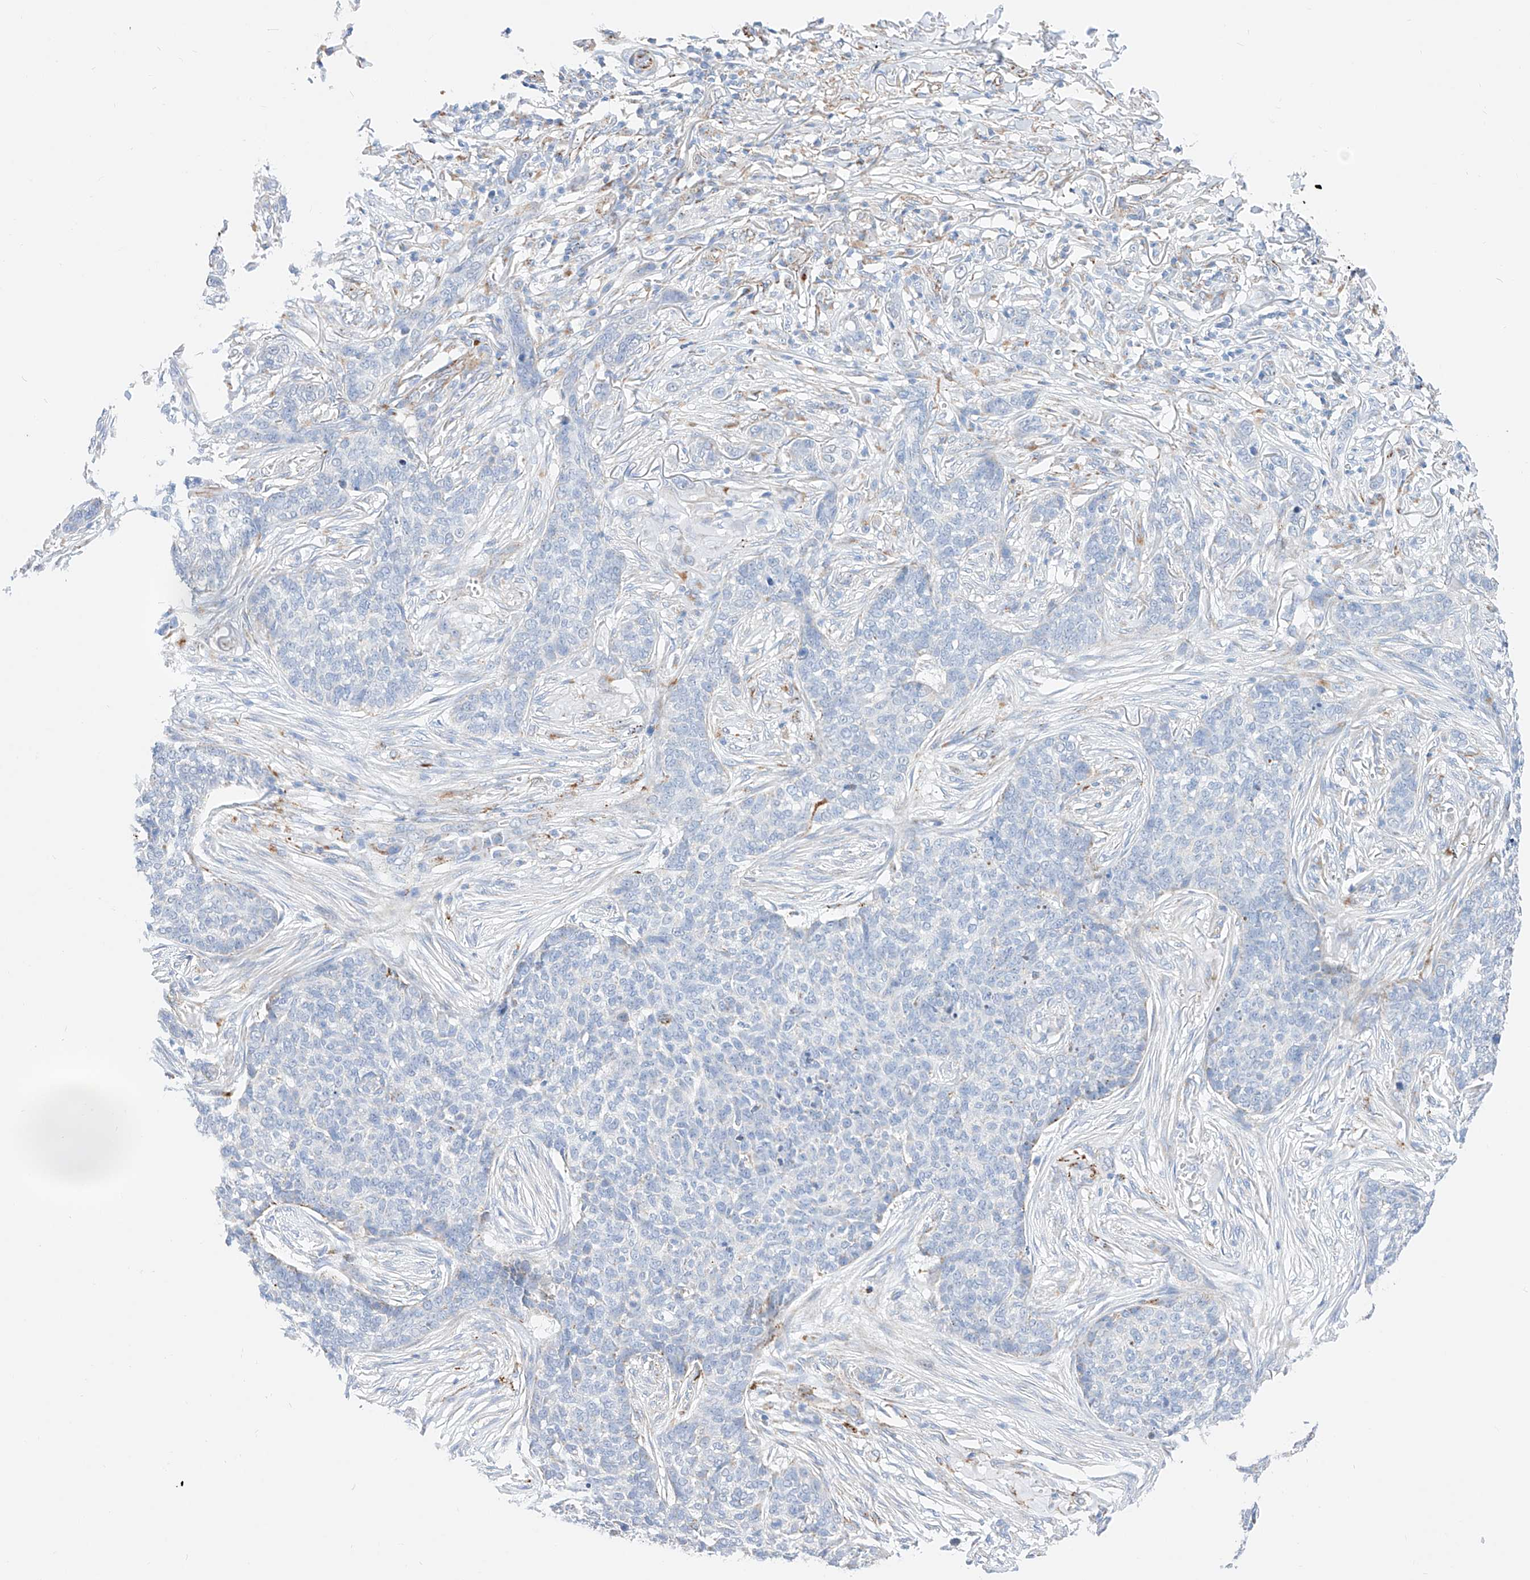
{"staining": {"intensity": "negative", "quantity": "none", "location": "none"}, "tissue": "skin cancer", "cell_type": "Tumor cells", "image_type": "cancer", "snomed": [{"axis": "morphology", "description": "Basal cell carcinoma"}, {"axis": "topography", "description": "Skin"}], "caption": "Tumor cells are negative for protein expression in human skin cancer.", "gene": "C6orf62", "patient": {"sex": "male", "age": 85}}